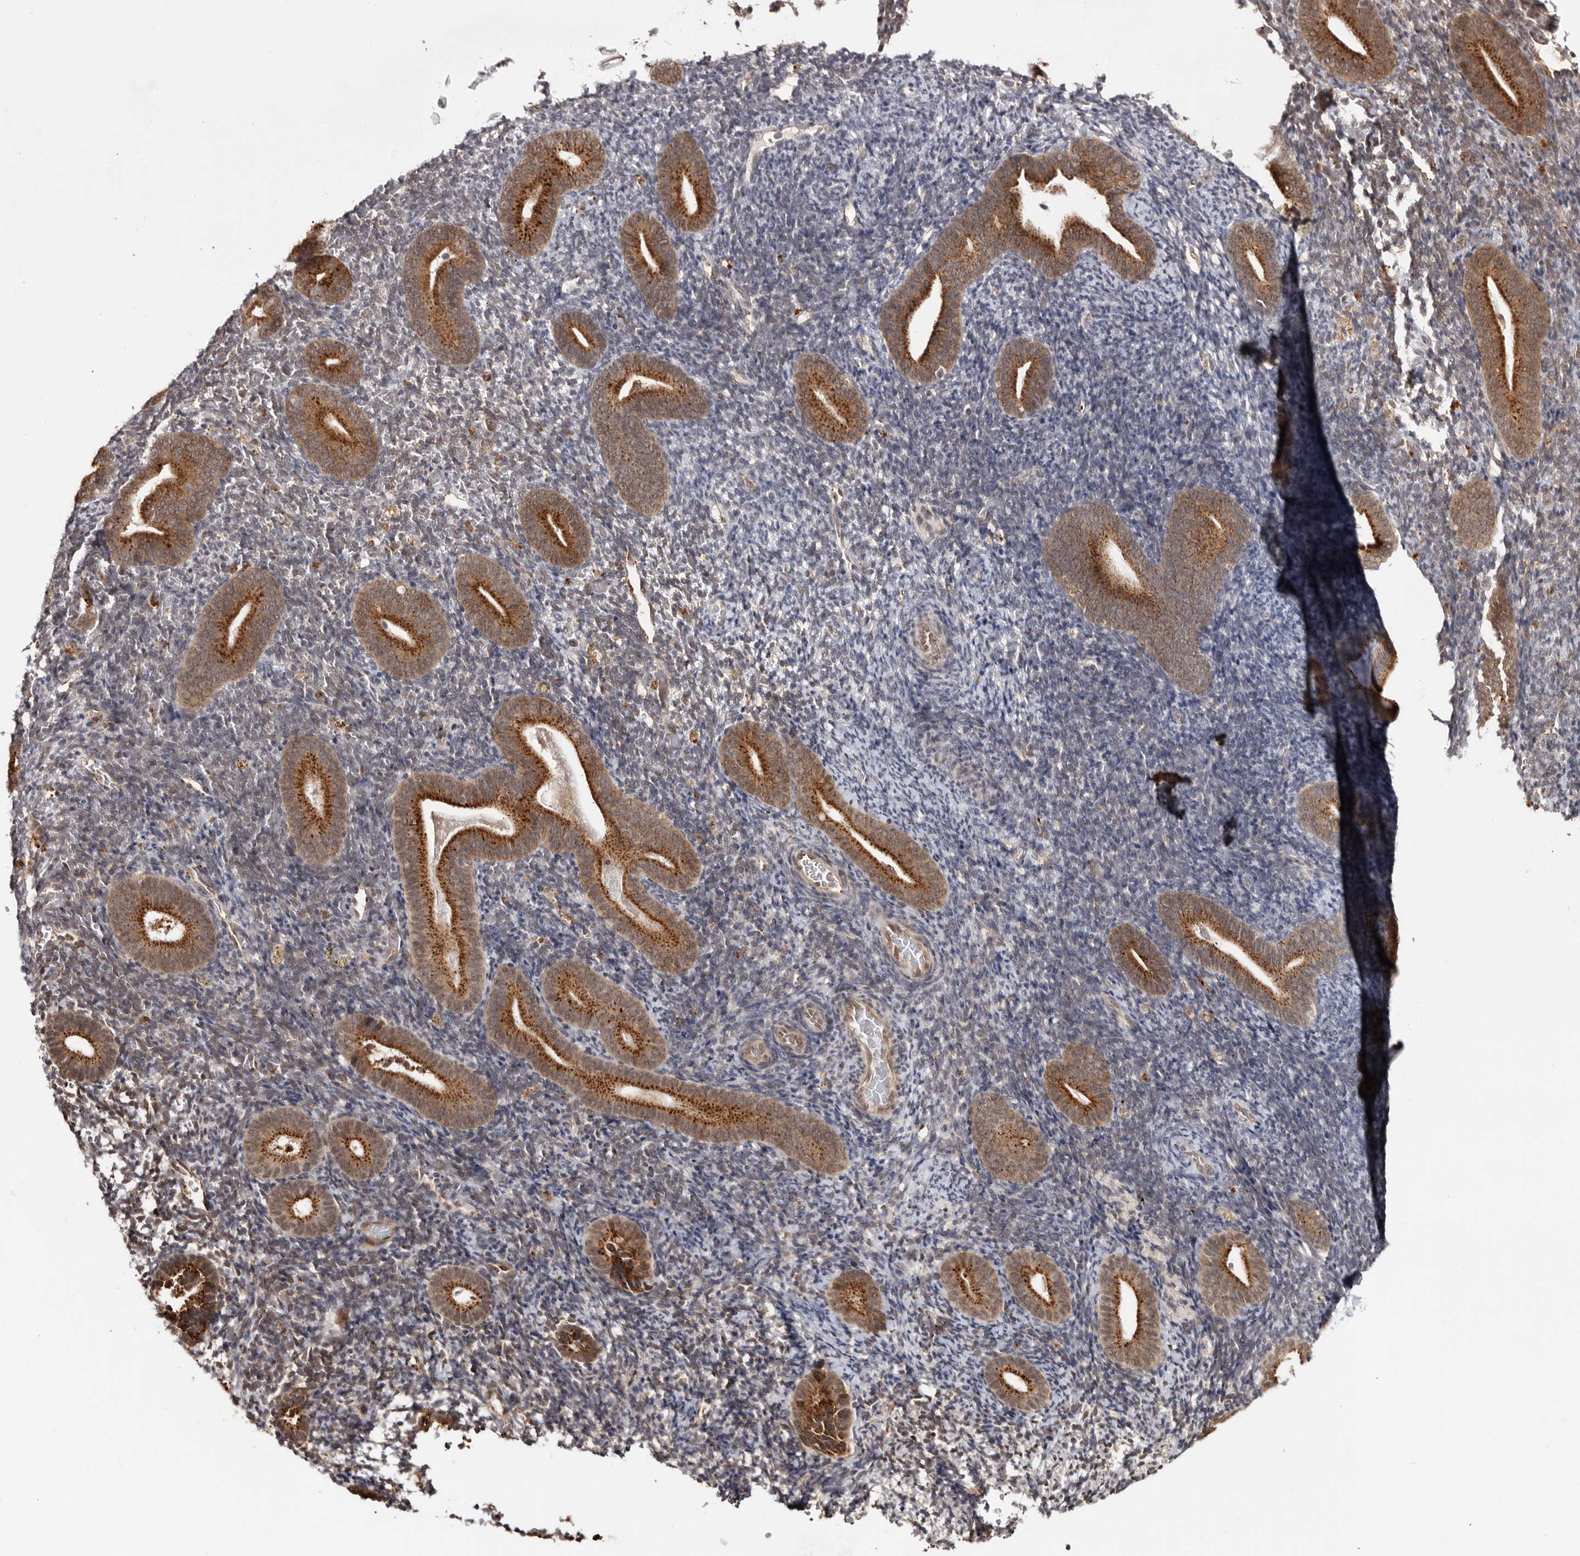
{"staining": {"intensity": "moderate", "quantity": ">75%", "location": "nuclear"}, "tissue": "endometrium", "cell_type": "Cells in endometrial stroma", "image_type": "normal", "snomed": [{"axis": "morphology", "description": "Normal tissue, NOS"}, {"axis": "topography", "description": "Endometrium"}], "caption": "Human endometrium stained for a protein (brown) reveals moderate nuclear positive expression in approximately >75% of cells in endometrial stroma.", "gene": "ZNF83", "patient": {"sex": "female", "age": 51}}